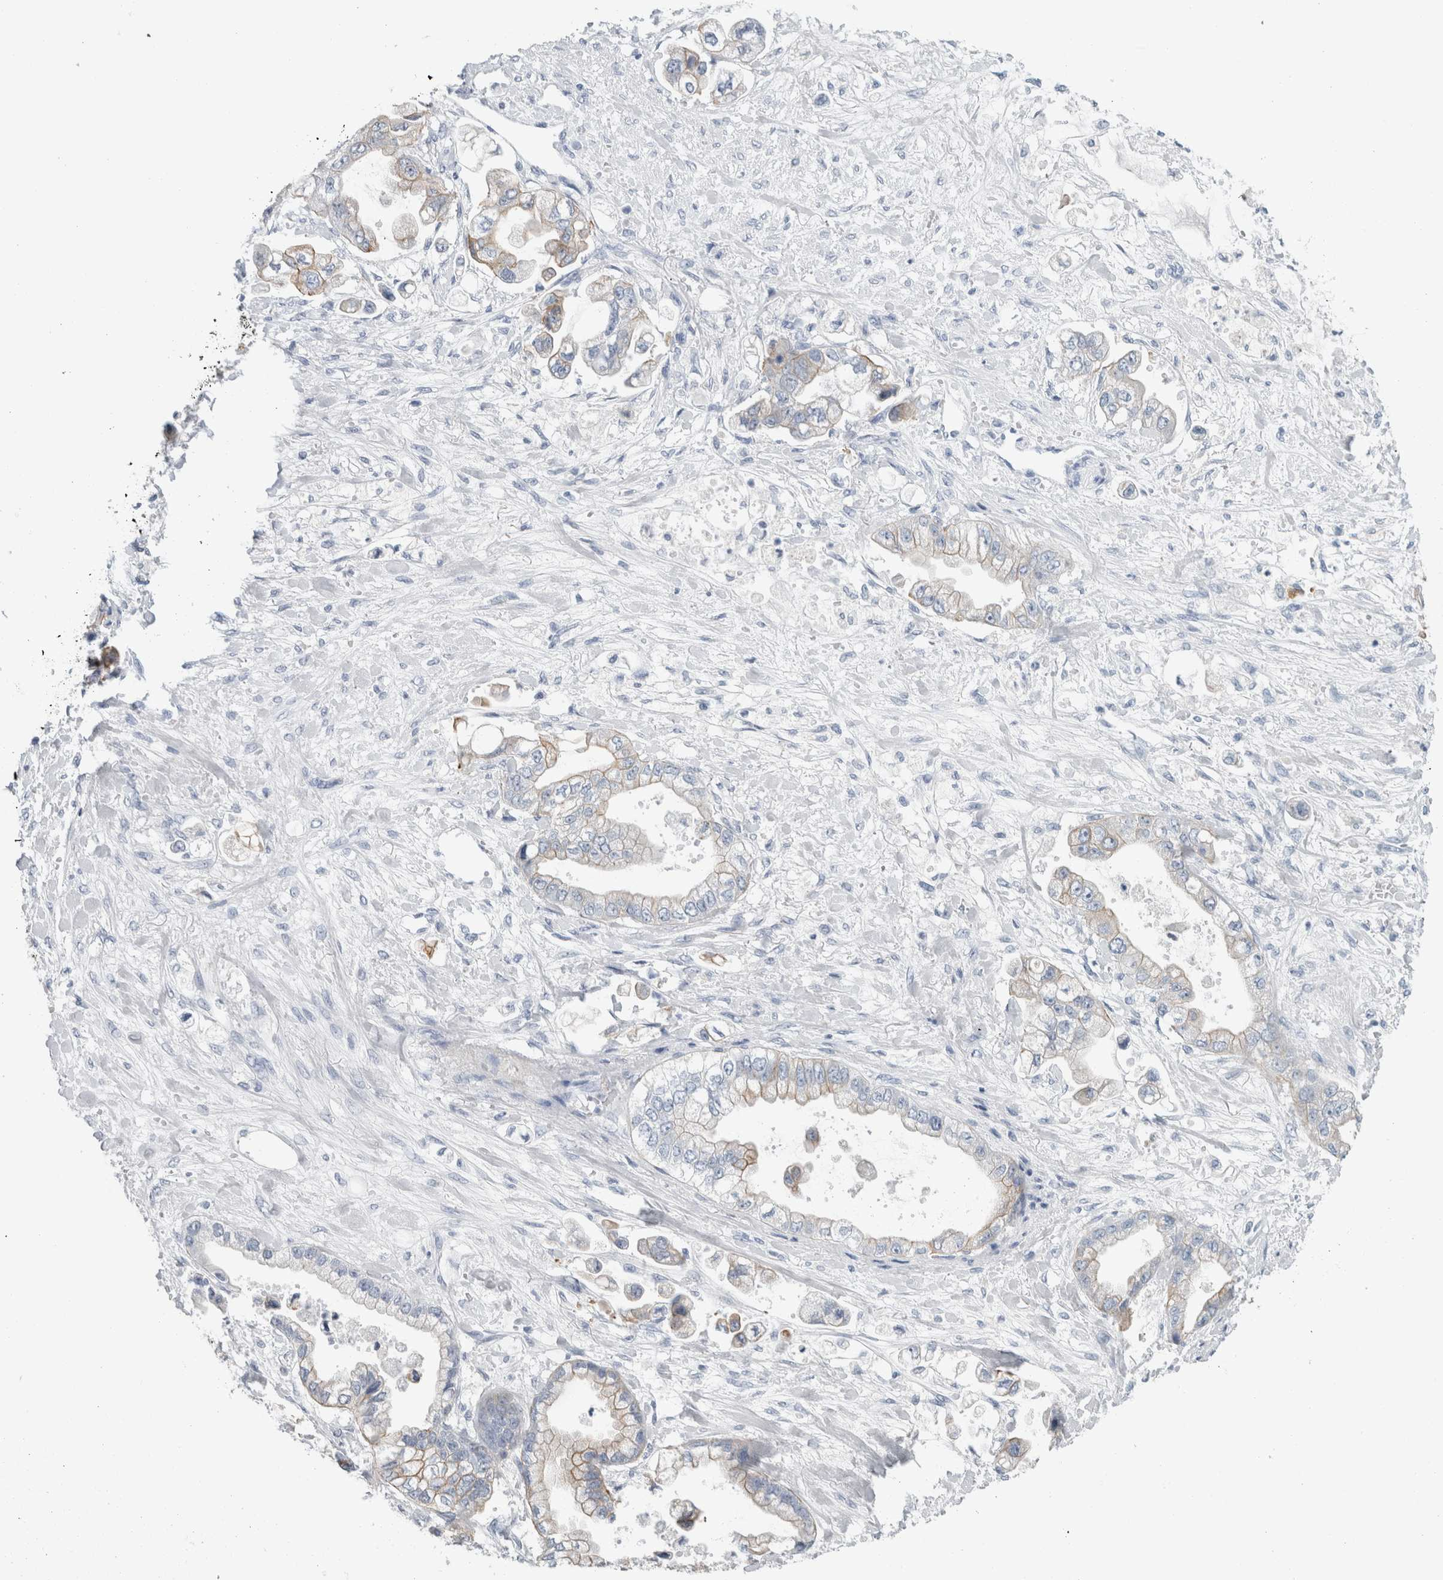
{"staining": {"intensity": "weak", "quantity": "<25%", "location": "cytoplasmic/membranous"}, "tissue": "stomach cancer", "cell_type": "Tumor cells", "image_type": "cancer", "snomed": [{"axis": "morphology", "description": "Adenocarcinoma, NOS"}, {"axis": "topography", "description": "Stomach"}], "caption": "A histopathology image of human stomach cancer is negative for staining in tumor cells.", "gene": "RPH3AL", "patient": {"sex": "male", "age": 62}}